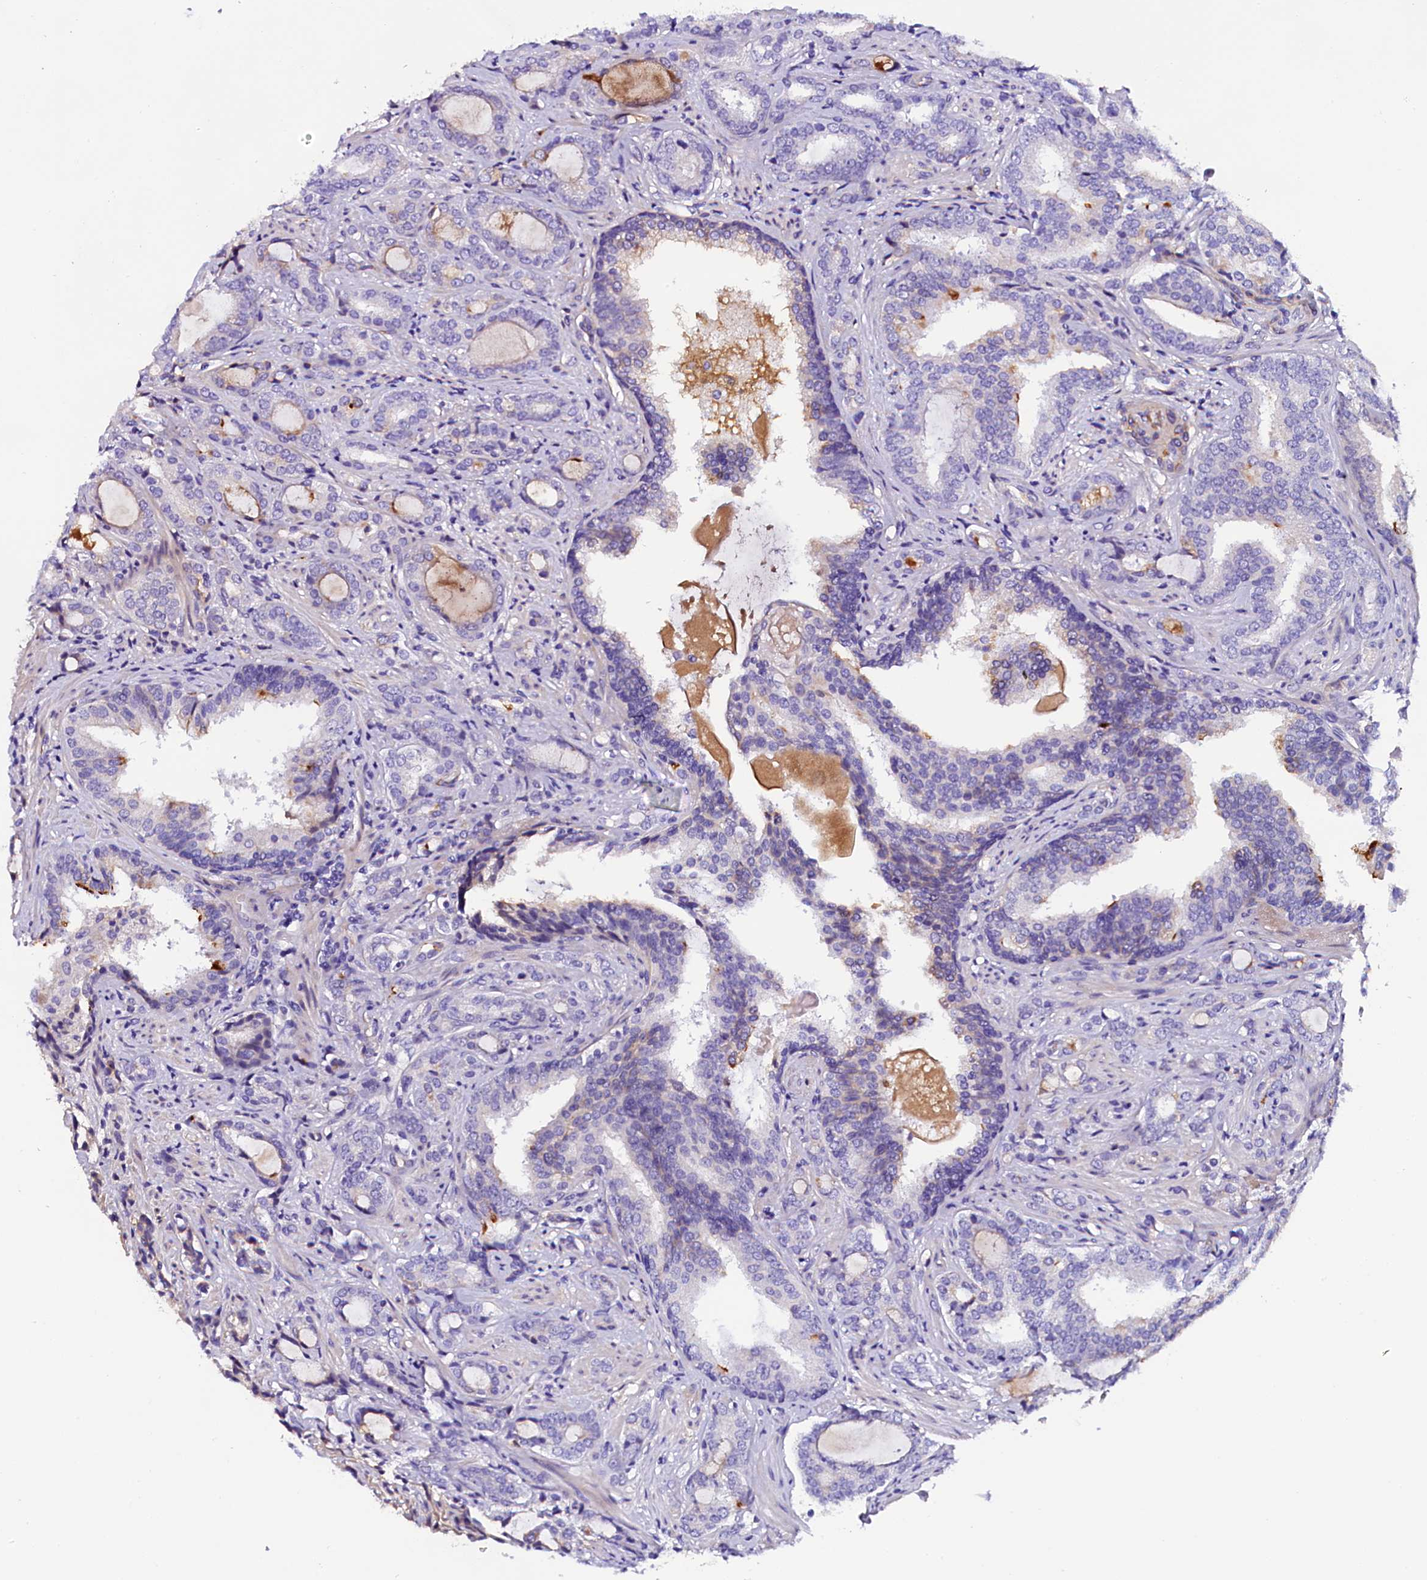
{"staining": {"intensity": "negative", "quantity": "none", "location": "none"}, "tissue": "prostate cancer", "cell_type": "Tumor cells", "image_type": "cancer", "snomed": [{"axis": "morphology", "description": "Adenocarcinoma, High grade"}, {"axis": "topography", "description": "Prostate"}], "caption": "An immunohistochemistry (IHC) image of adenocarcinoma (high-grade) (prostate) is shown. There is no staining in tumor cells of adenocarcinoma (high-grade) (prostate). (DAB (3,3'-diaminobenzidine) immunohistochemistry (IHC), high magnification).", "gene": "SOD3", "patient": {"sex": "male", "age": 63}}